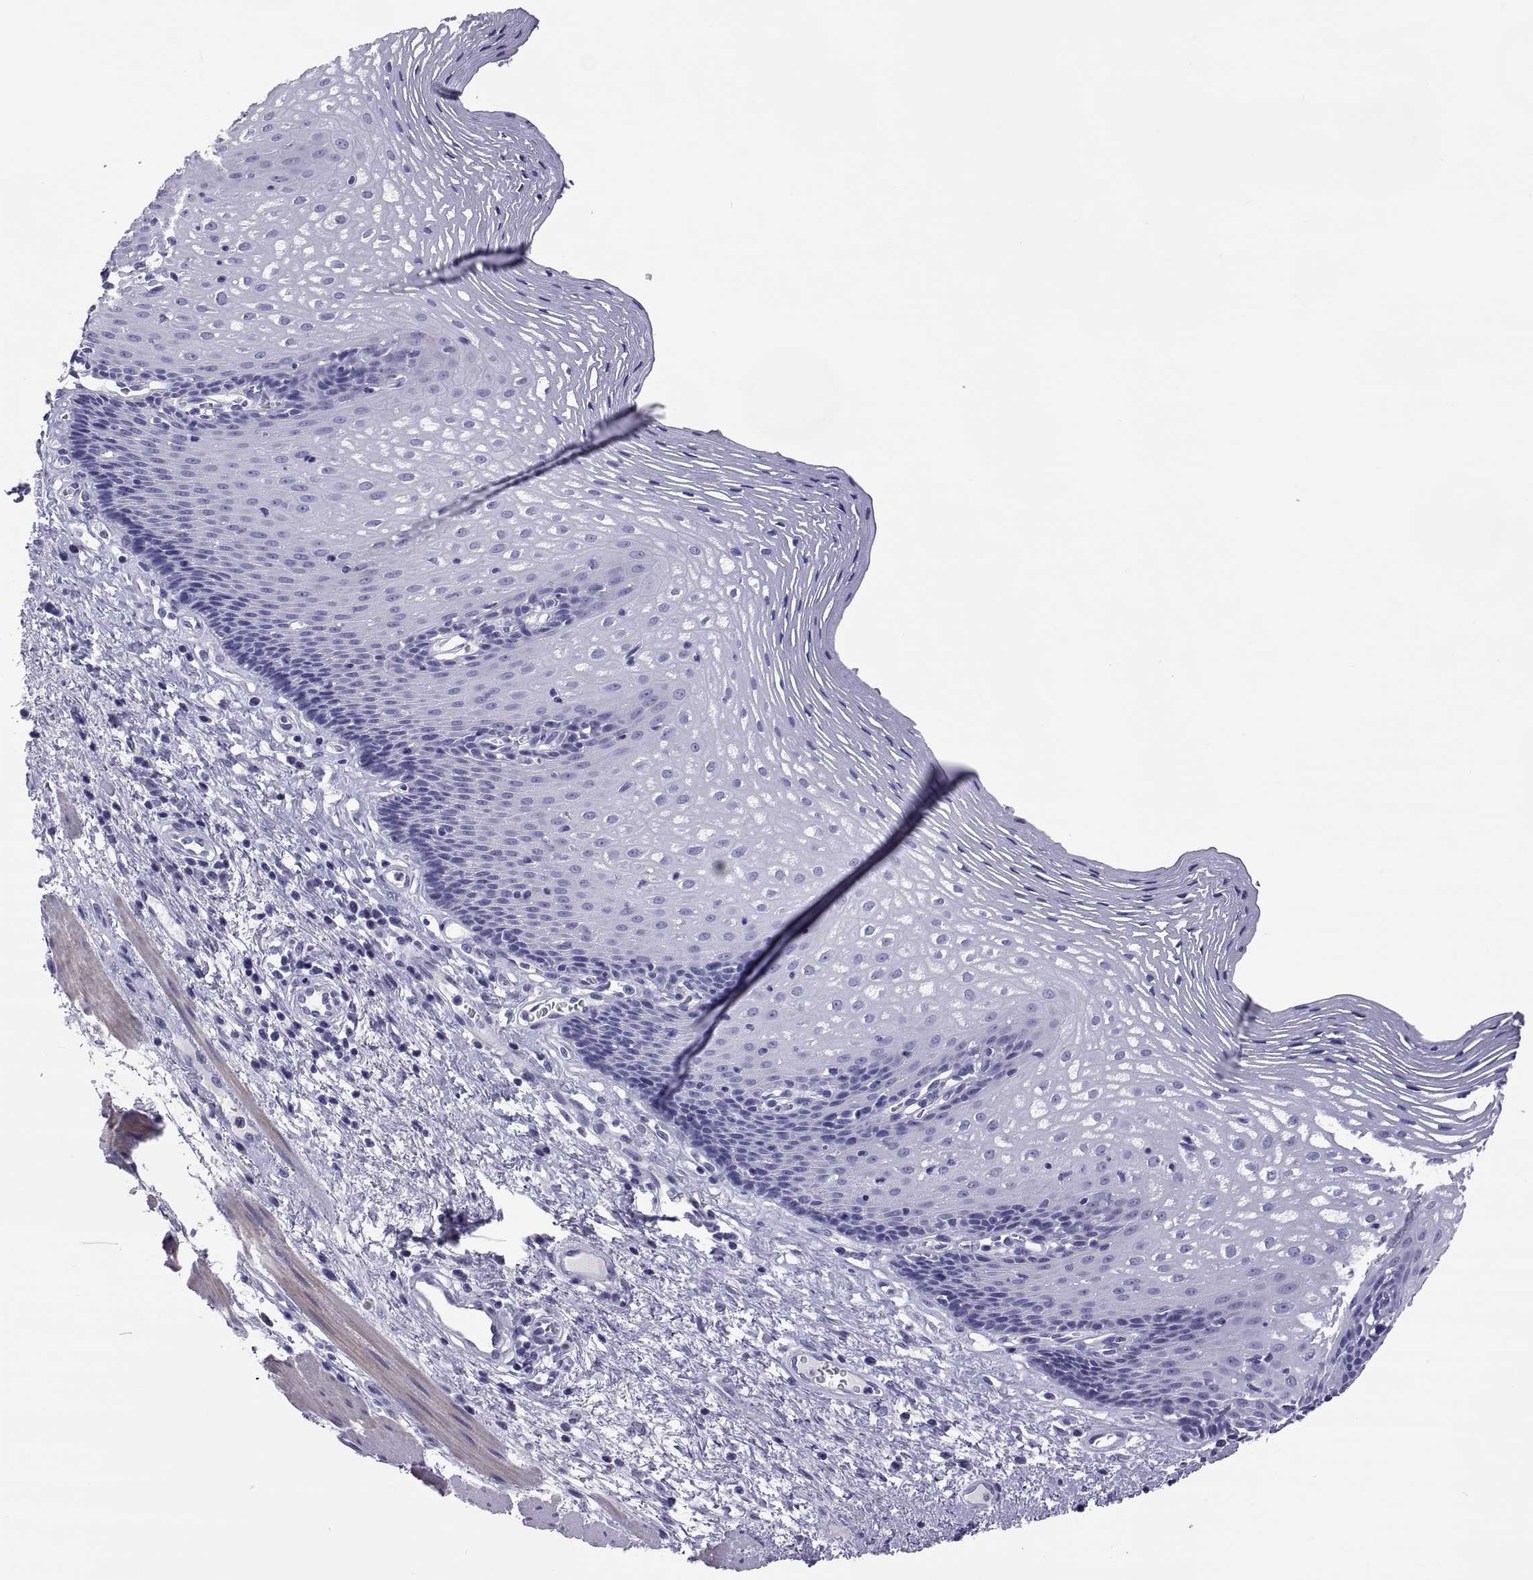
{"staining": {"intensity": "negative", "quantity": "none", "location": "none"}, "tissue": "esophagus", "cell_type": "Squamous epithelial cells", "image_type": "normal", "snomed": [{"axis": "morphology", "description": "Normal tissue, NOS"}, {"axis": "topography", "description": "Esophagus"}], "caption": "Histopathology image shows no significant protein staining in squamous epithelial cells of unremarkable esophagus. (DAB (3,3'-diaminobenzidine) IHC, high magnification).", "gene": "BSPH1", "patient": {"sex": "male", "age": 76}}